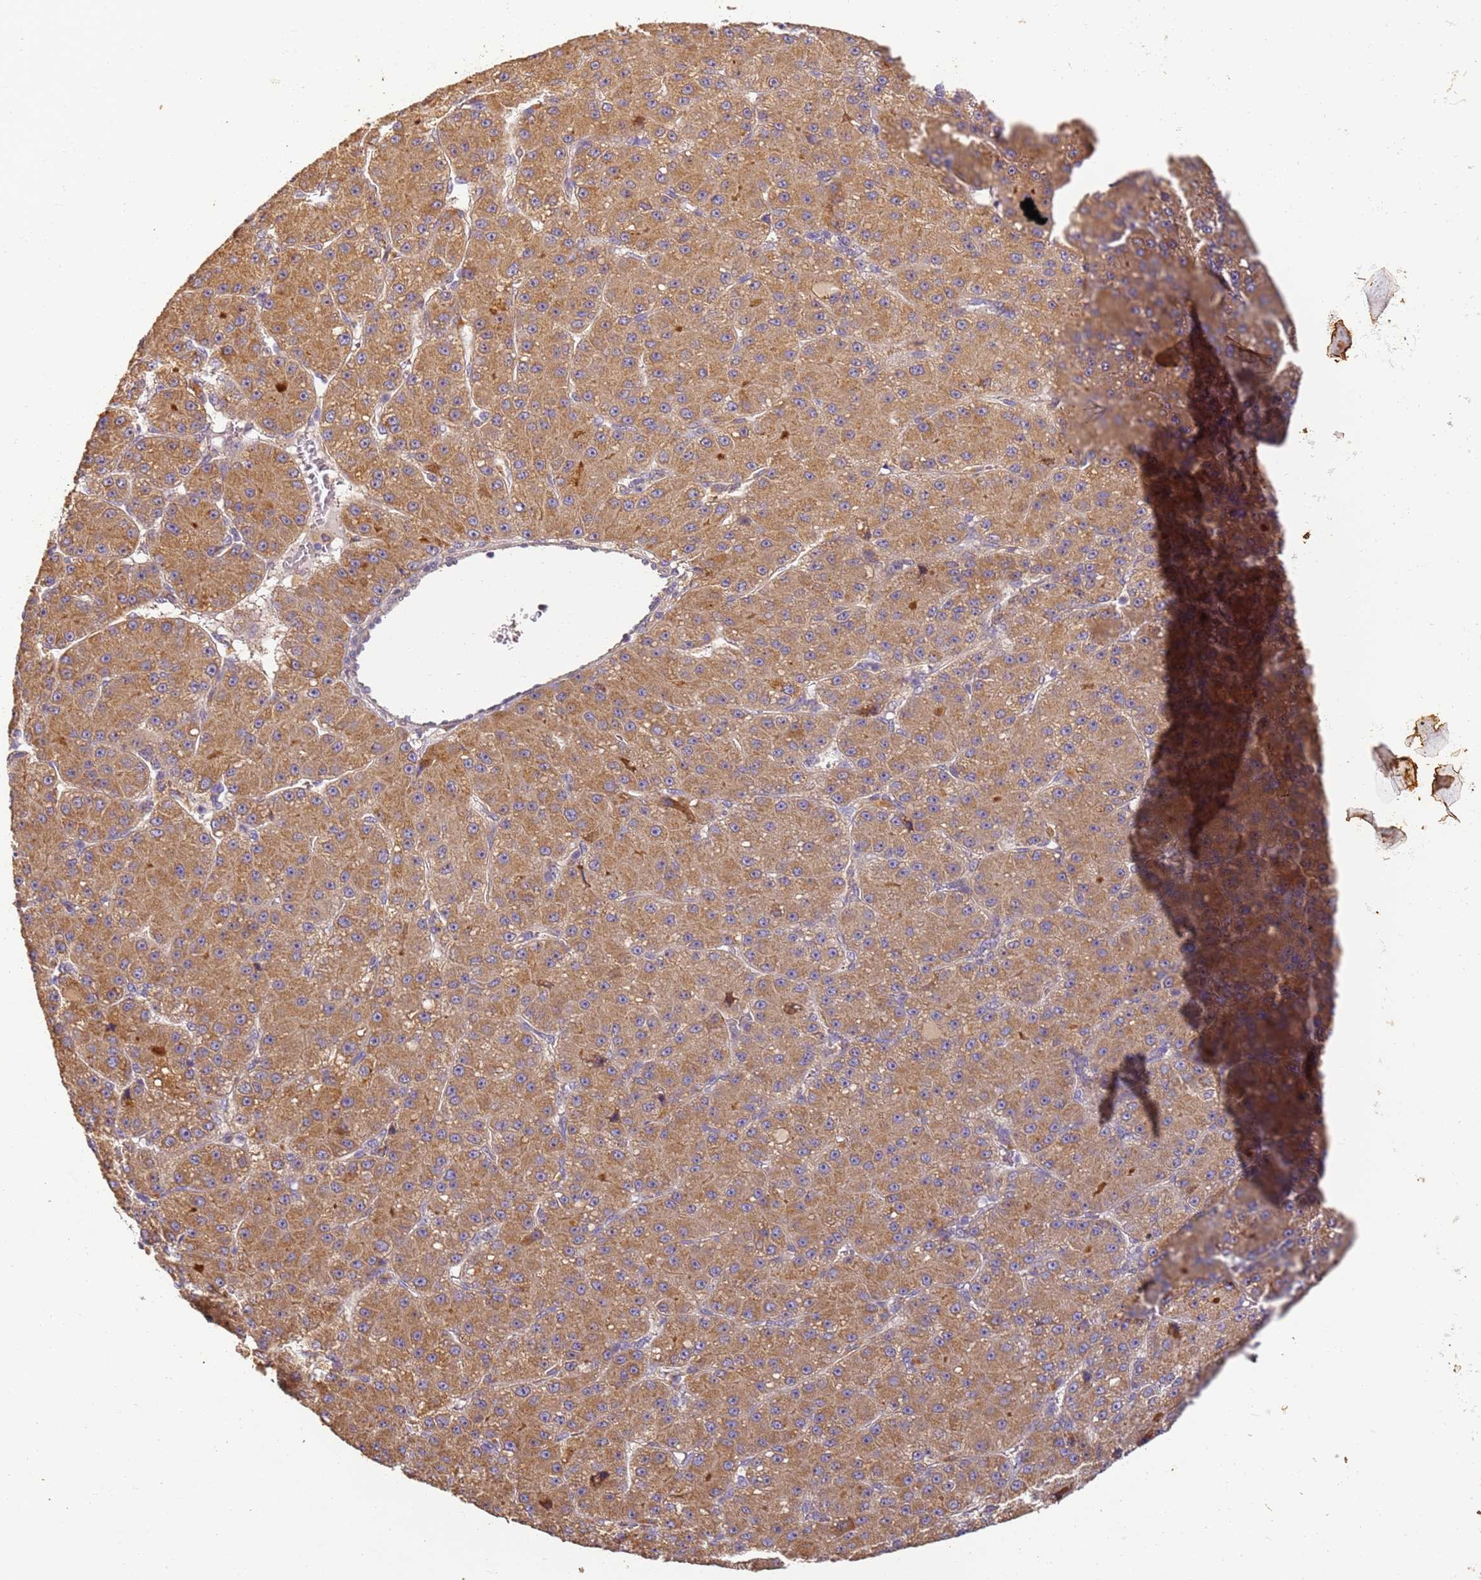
{"staining": {"intensity": "moderate", "quantity": ">75%", "location": "cytoplasmic/membranous"}, "tissue": "liver cancer", "cell_type": "Tumor cells", "image_type": "cancer", "snomed": [{"axis": "morphology", "description": "Carcinoma, Hepatocellular, NOS"}, {"axis": "topography", "description": "Liver"}], "caption": "Approximately >75% of tumor cells in human hepatocellular carcinoma (liver) show moderate cytoplasmic/membranous protein expression as visualized by brown immunohistochemical staining.", "gene": "TIGAR", "patient": {"sex": "male", "age": 67}}